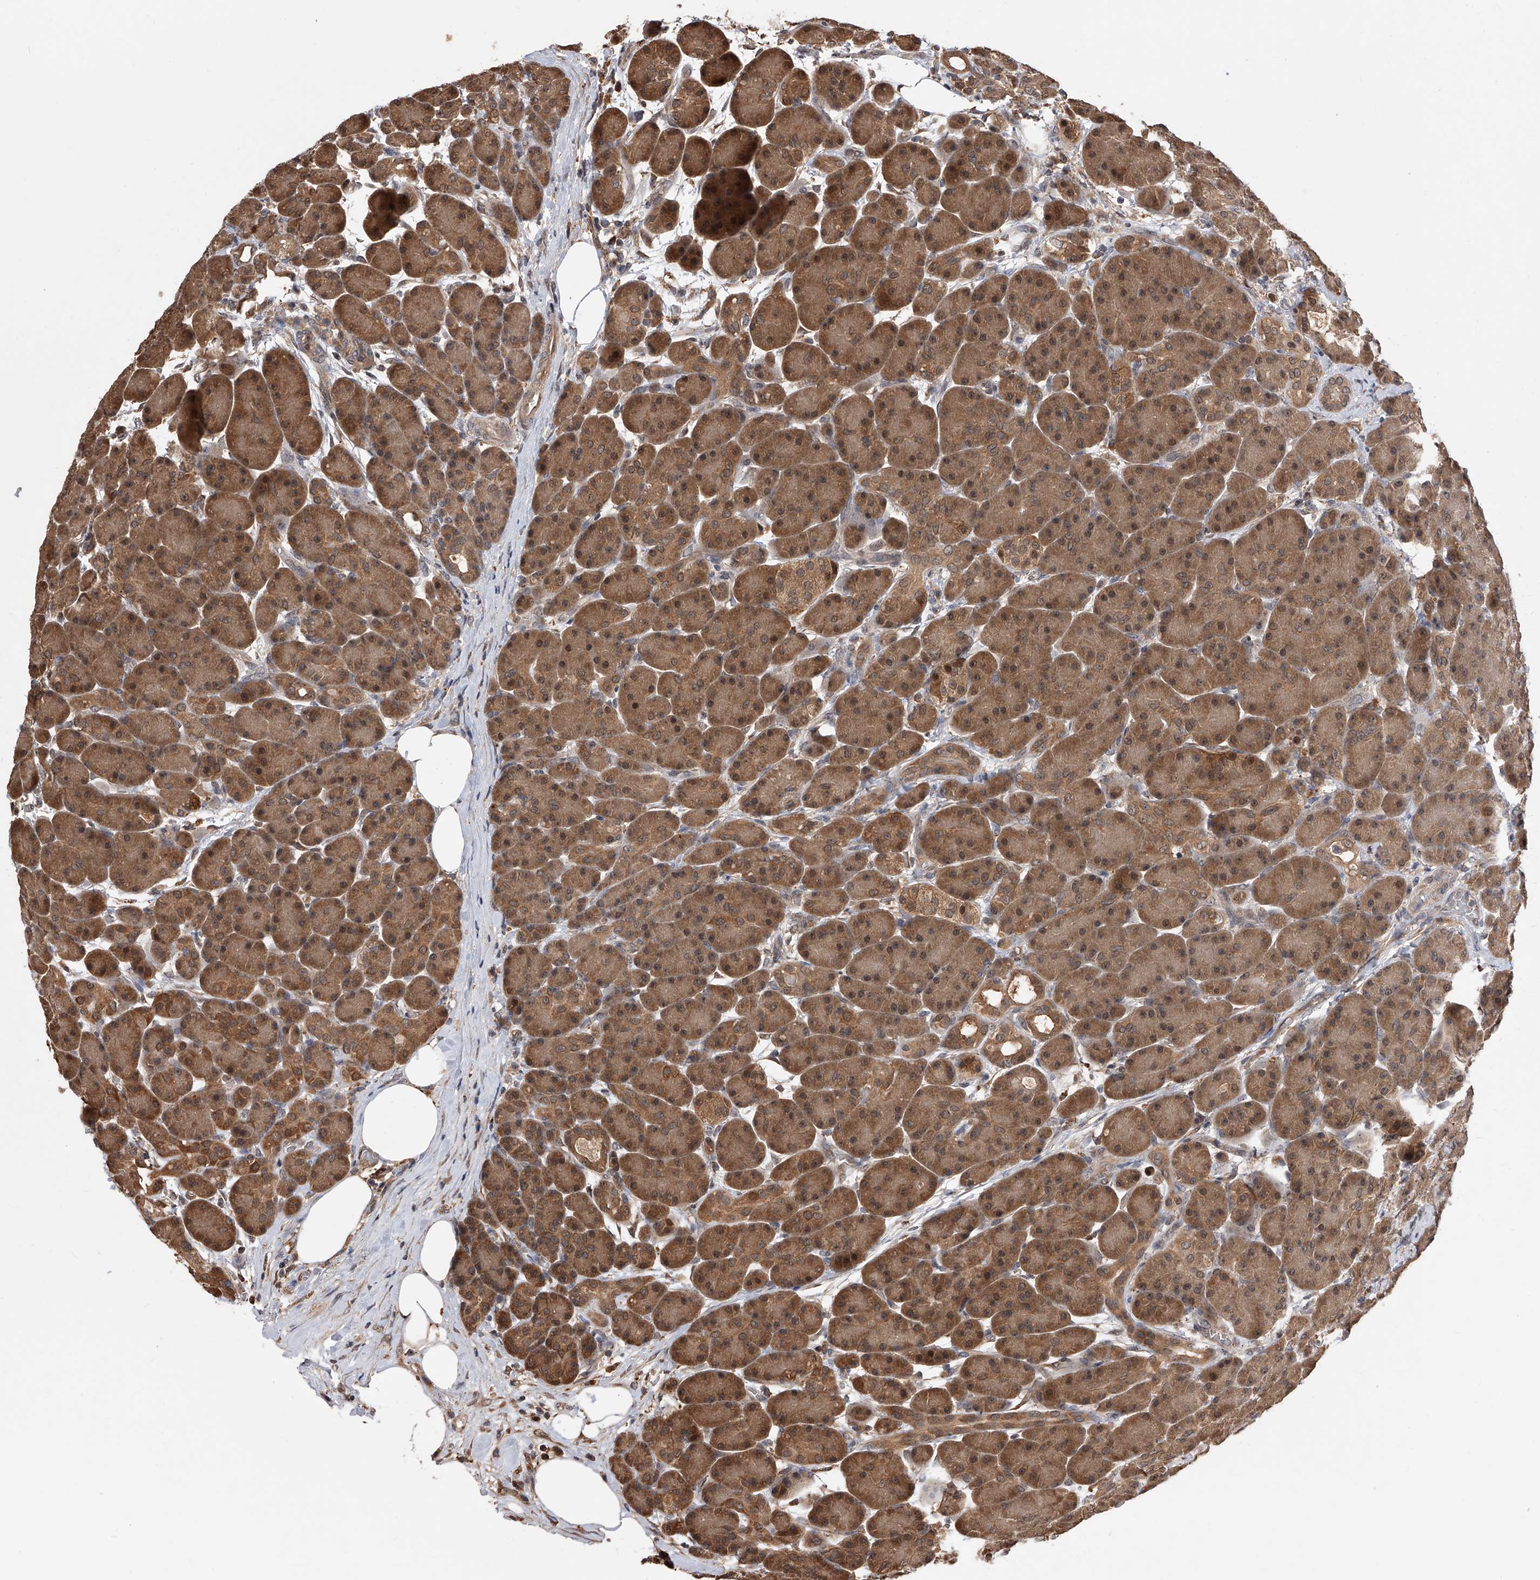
{"staining": {"intensity": "moderate", "quantity": ">75%", "location": "cytoplasmic/membranous,nuclear"}, "tissue": "pancreas", "cell_type": "Exocrine glandular cells", "image_type": "normal", "snomed": [{"axis": "morphology", "description": "Normal tissue, NOS"}, {"axis": "topography", "description": "Pancreas"}], "caption": "Brown immunohistochemical staining in unremarkable human pancreas shows moderate cytoplasmic/membranous,nuclear positivity in approximately >75% of exocrine glandular cells.", "gene": "GMDS", "patient": {"sex": "male", "age": 63}}